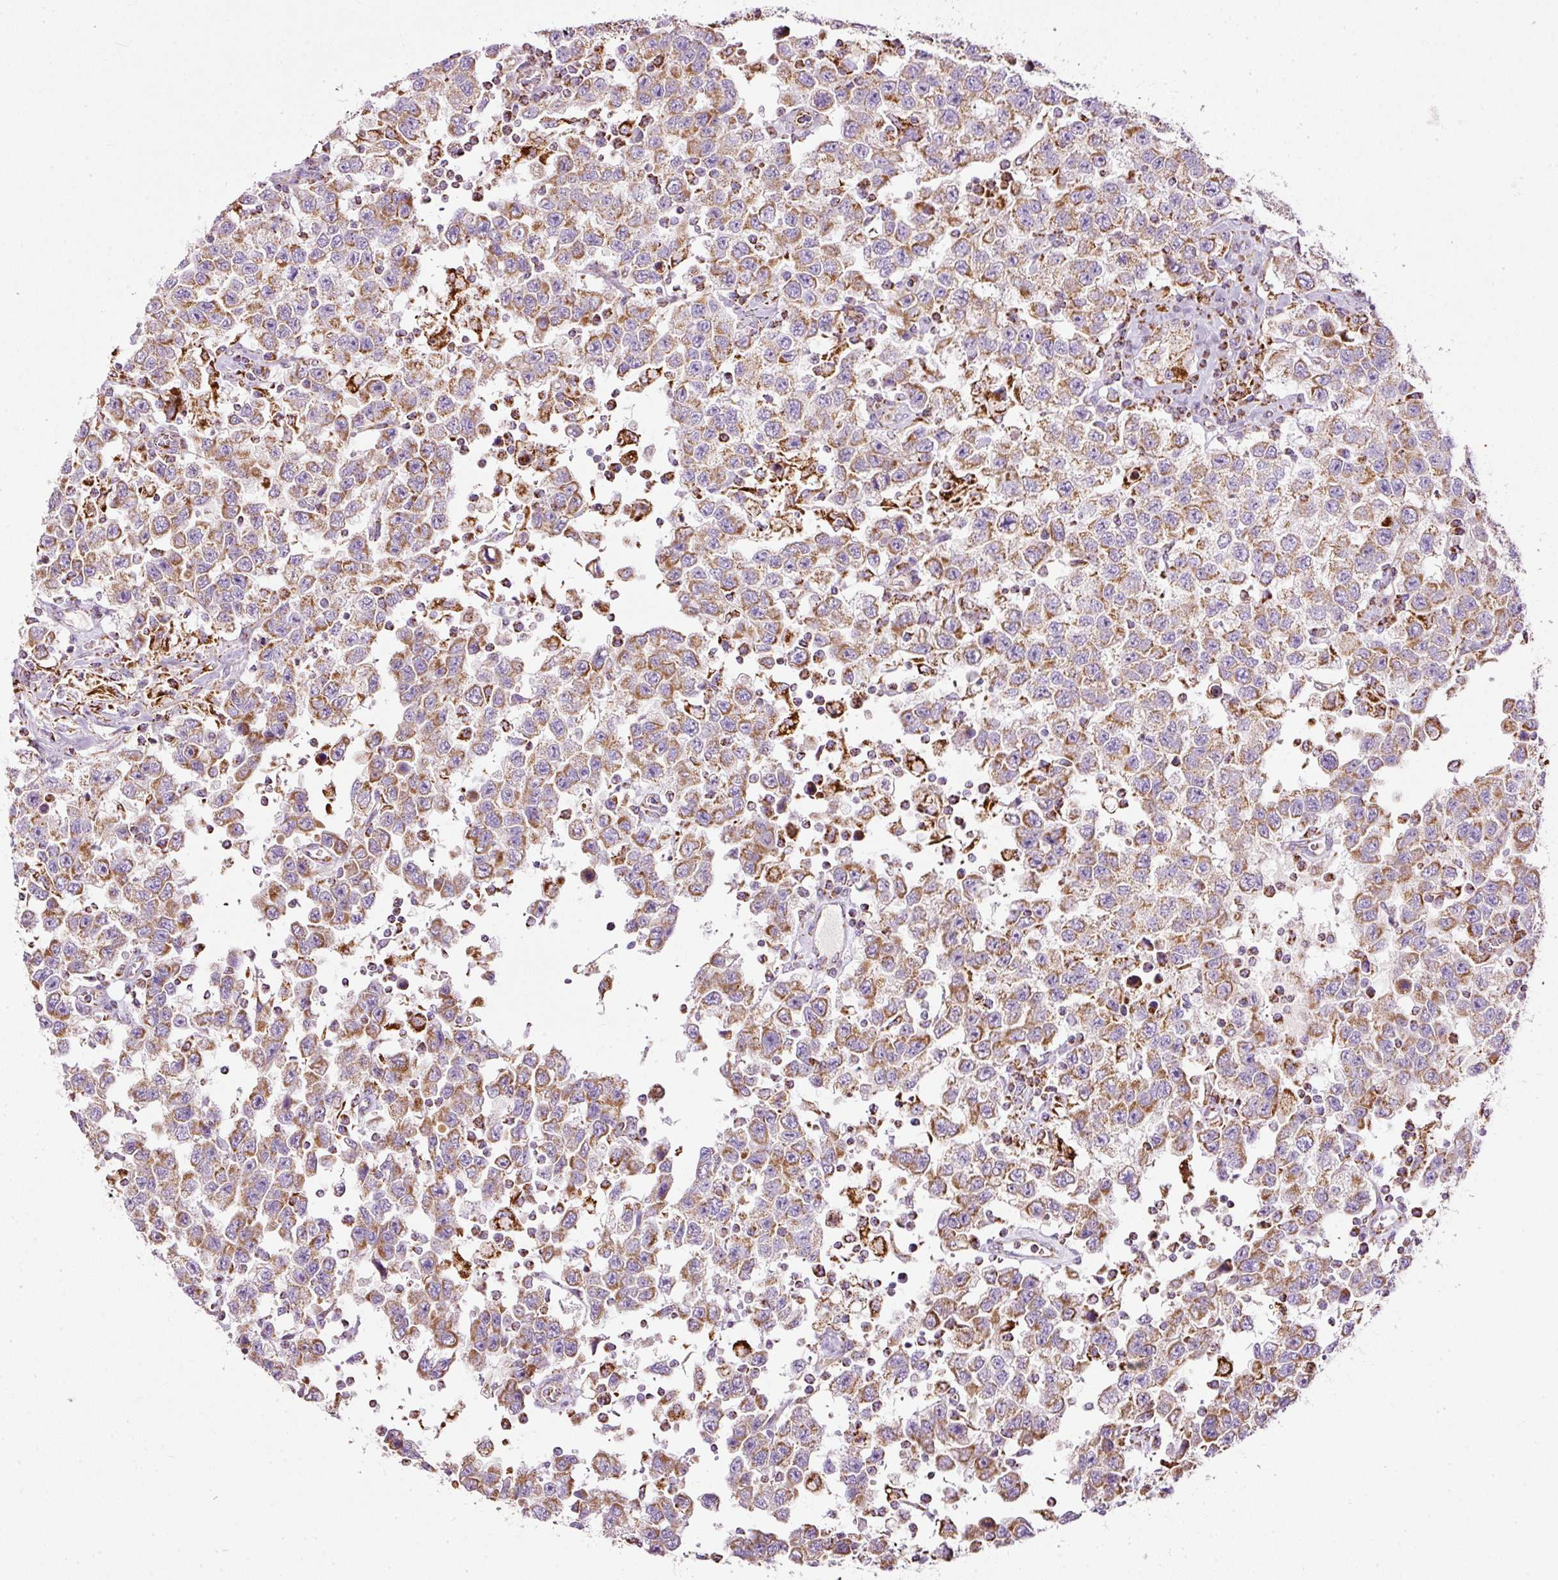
{"staining": {"intensity": "moderate", "quantity": "25%-75%", "location": "cytoplasmic/membranous"}, "tissue": "testis cancer", "cell_type": "Tumor cells", "image_type": "cancer", "snomed": [{"axis": "morphology", "description": "Seminoma, NOS"}, {"axis": "topography", "description": "Testis"}], "caption": "Tumor cells demonstrate medium levels of moderate cytoplasmic/membranous expression in approximately 25%-75% of cells in testis cancer.", "gene": "SDHA", "patient": {"sex": "male", "age": 41}}